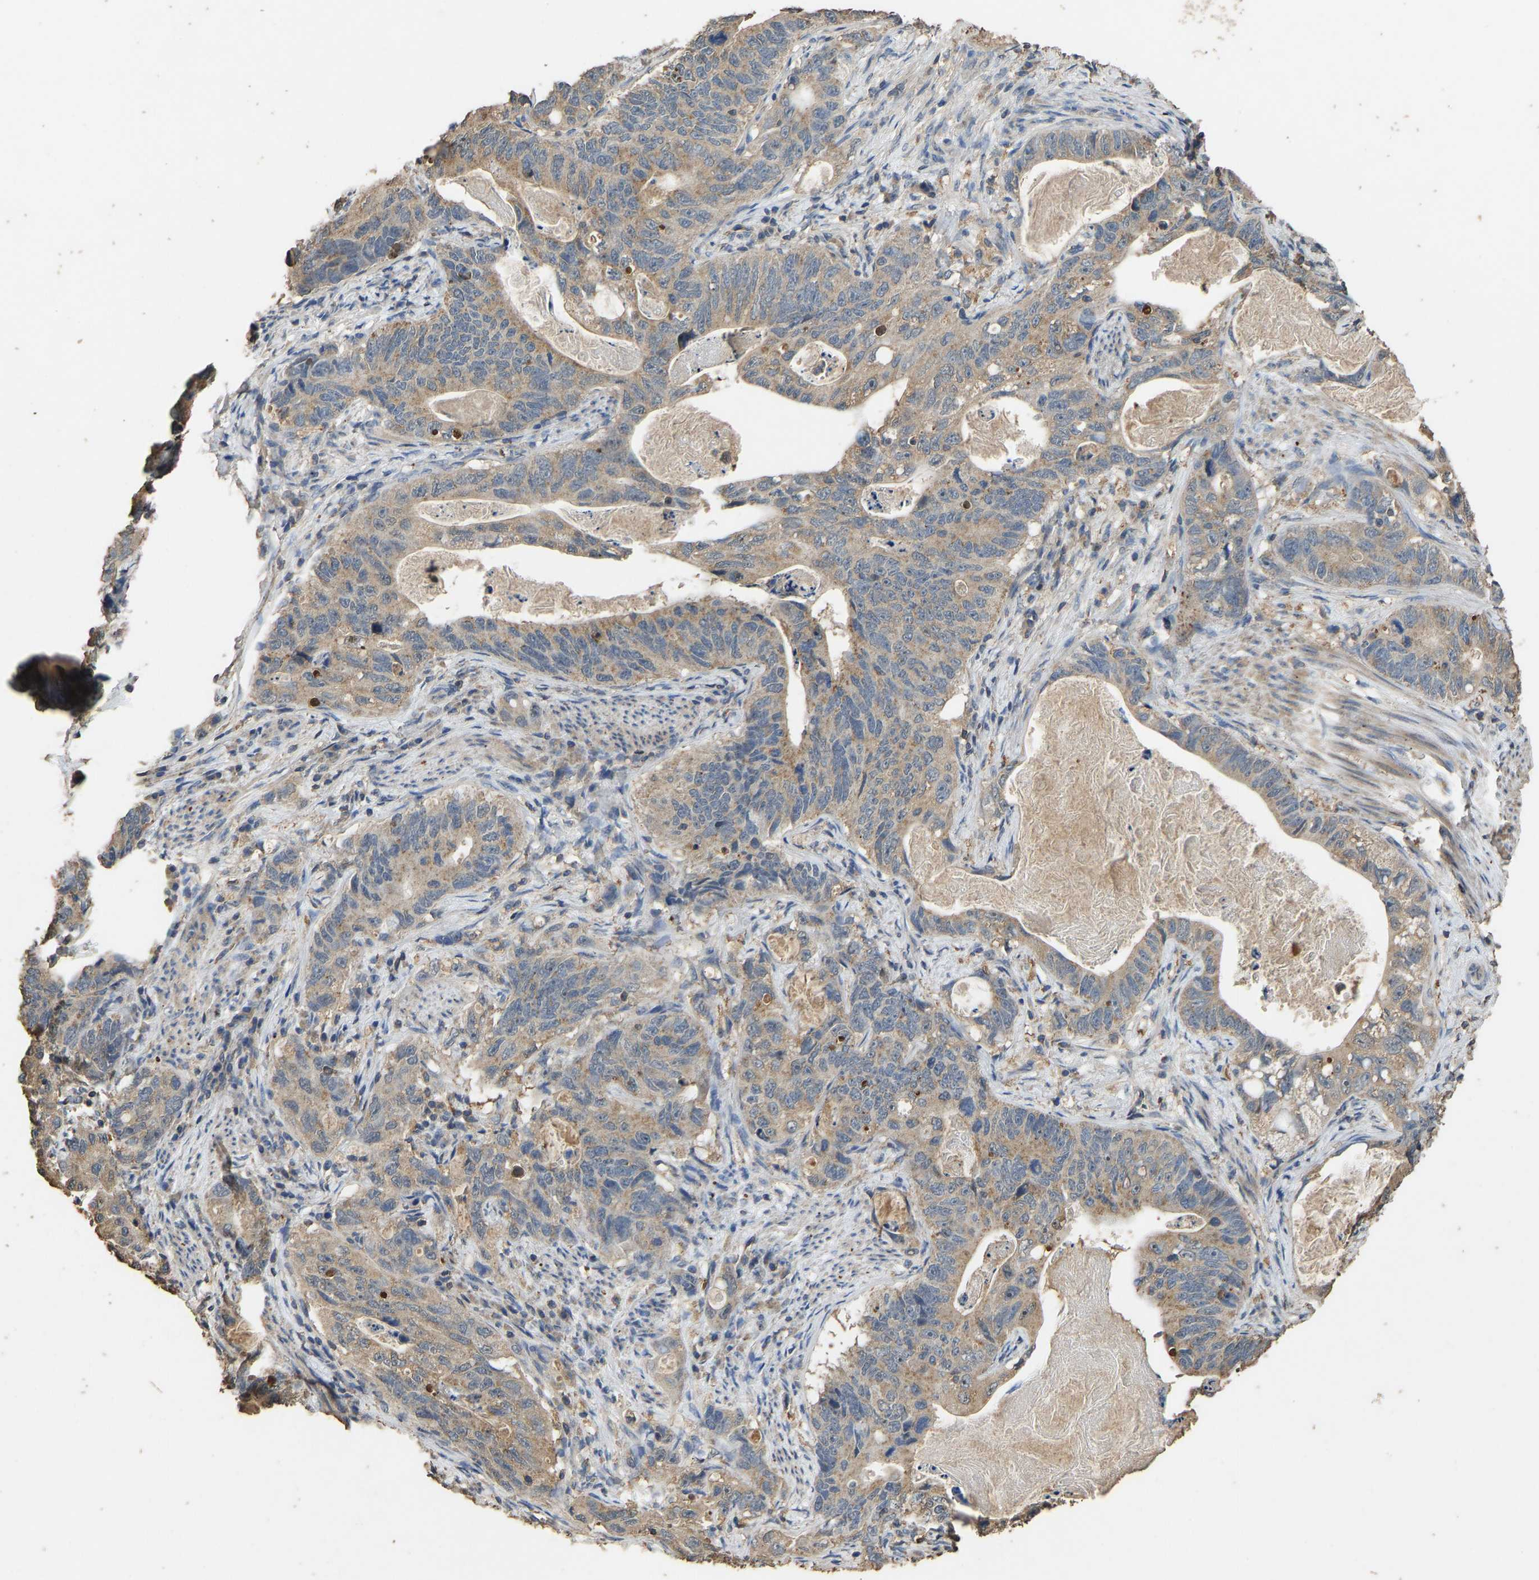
{"staining": {"intensity": "moderate", "quantity": ">75%", "location": "cytoplasmic/membranous"}, "tissue": "stomach cancer", "cell_type": "Tumor cells", "image_type": "cancer", "snomed": [{"axis": "morphology", "description": "Normal tissue, NOS"}, {"axis": "morphology", "description": "Adenocarcinoma, NOS"}, {"axis": "topography", "description": "Stomach"}], "caption": "Stomach cancer (adenocarcinoma) stained for a protein (brown) reveals moderate cytoplasmic/membranous positive positivity in approximately >75% of tumor cells.", "gene": "CIDEC", "patient": {"sex": "female", "age": 89}}